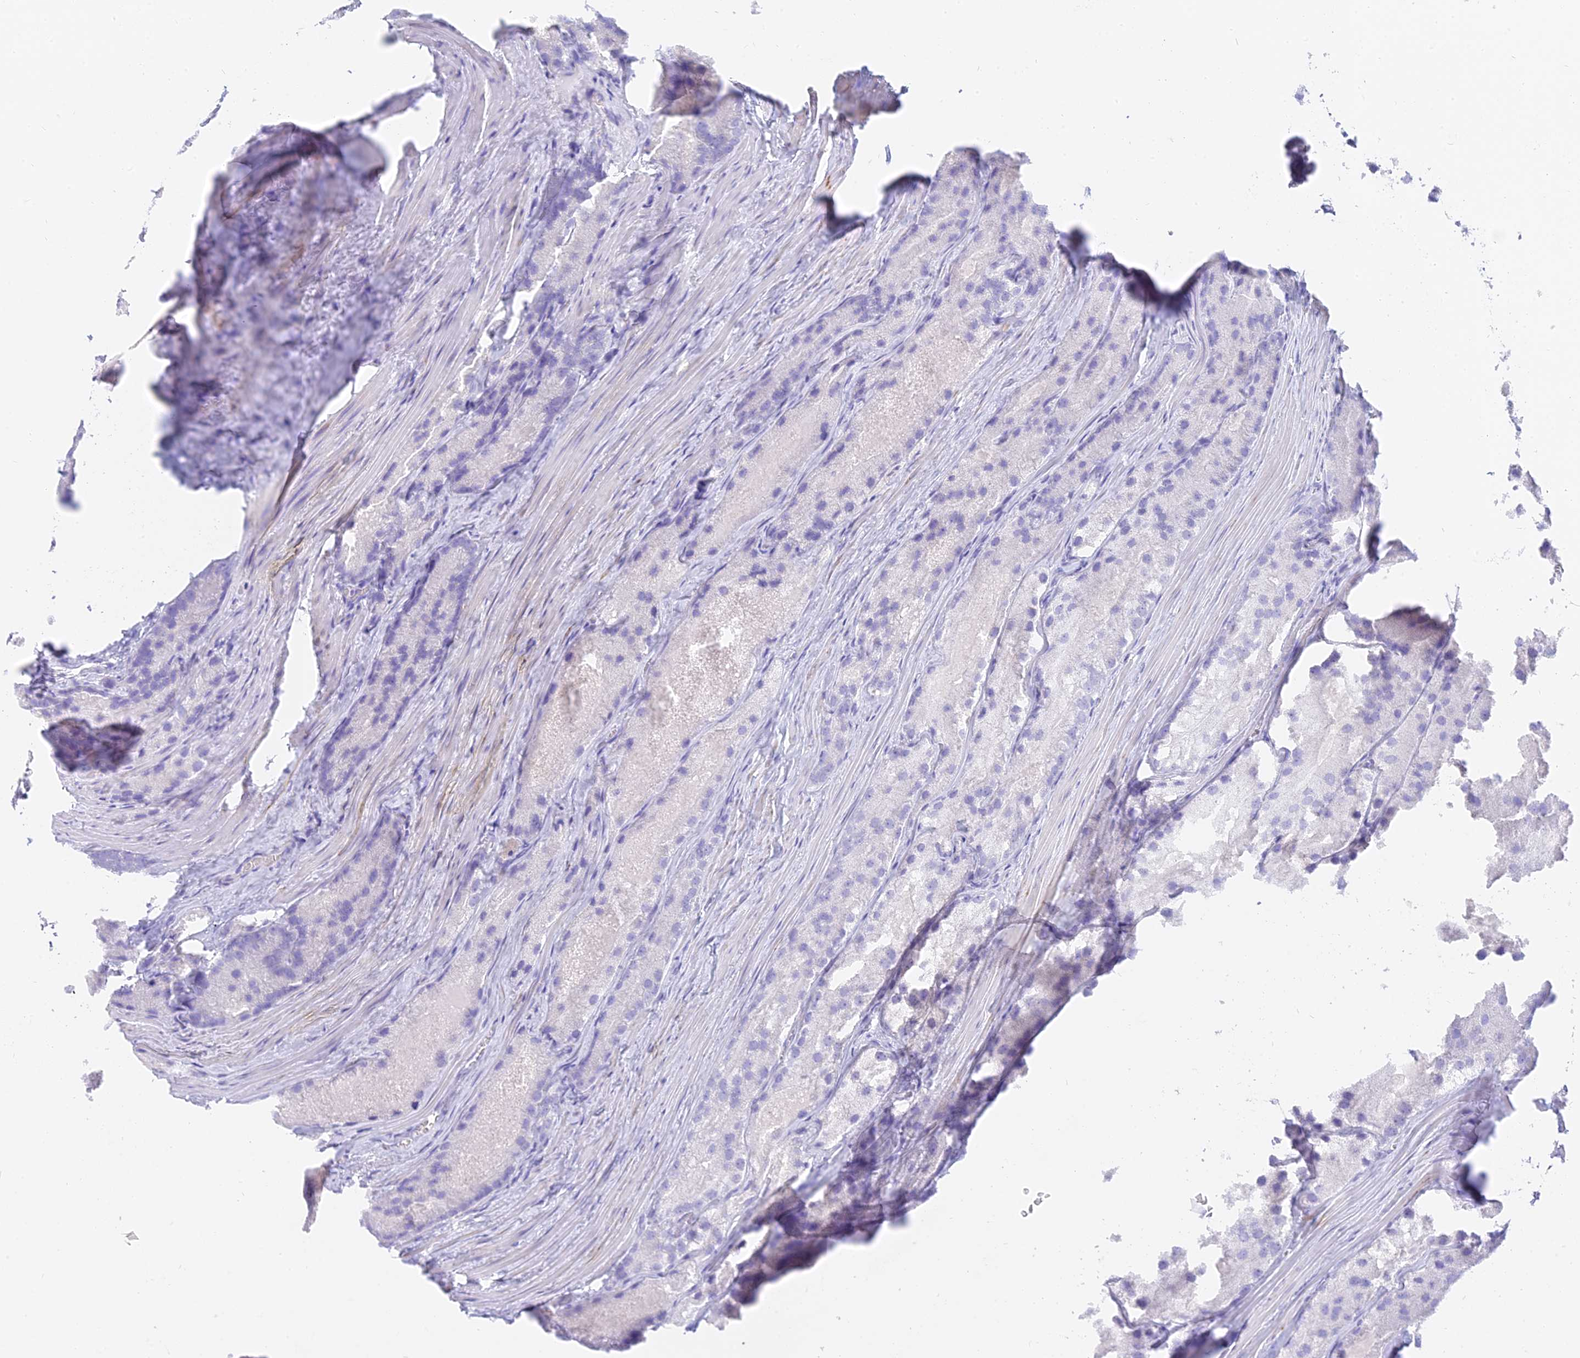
{"staining": {"intensity": "negative", "quantity": "none", "location": "none"}, "tissue": "prostate cancer", "cell_type": "Tumor cells", "image_type": "cancer", "snomed": [{"axis": "morphology", "description": "Adenocarcinoma, Low grade"}, {"axis": "topography", "description": "Prostate"}], "caption": "This is an immunohistochemistry (IHC) histopathology image of adenocarcinoma (low-grade) (prostate). There is no positivity in tumor cells.", "gene": "SLC36A2", "patient": {"sex": "male", "age": 69}}